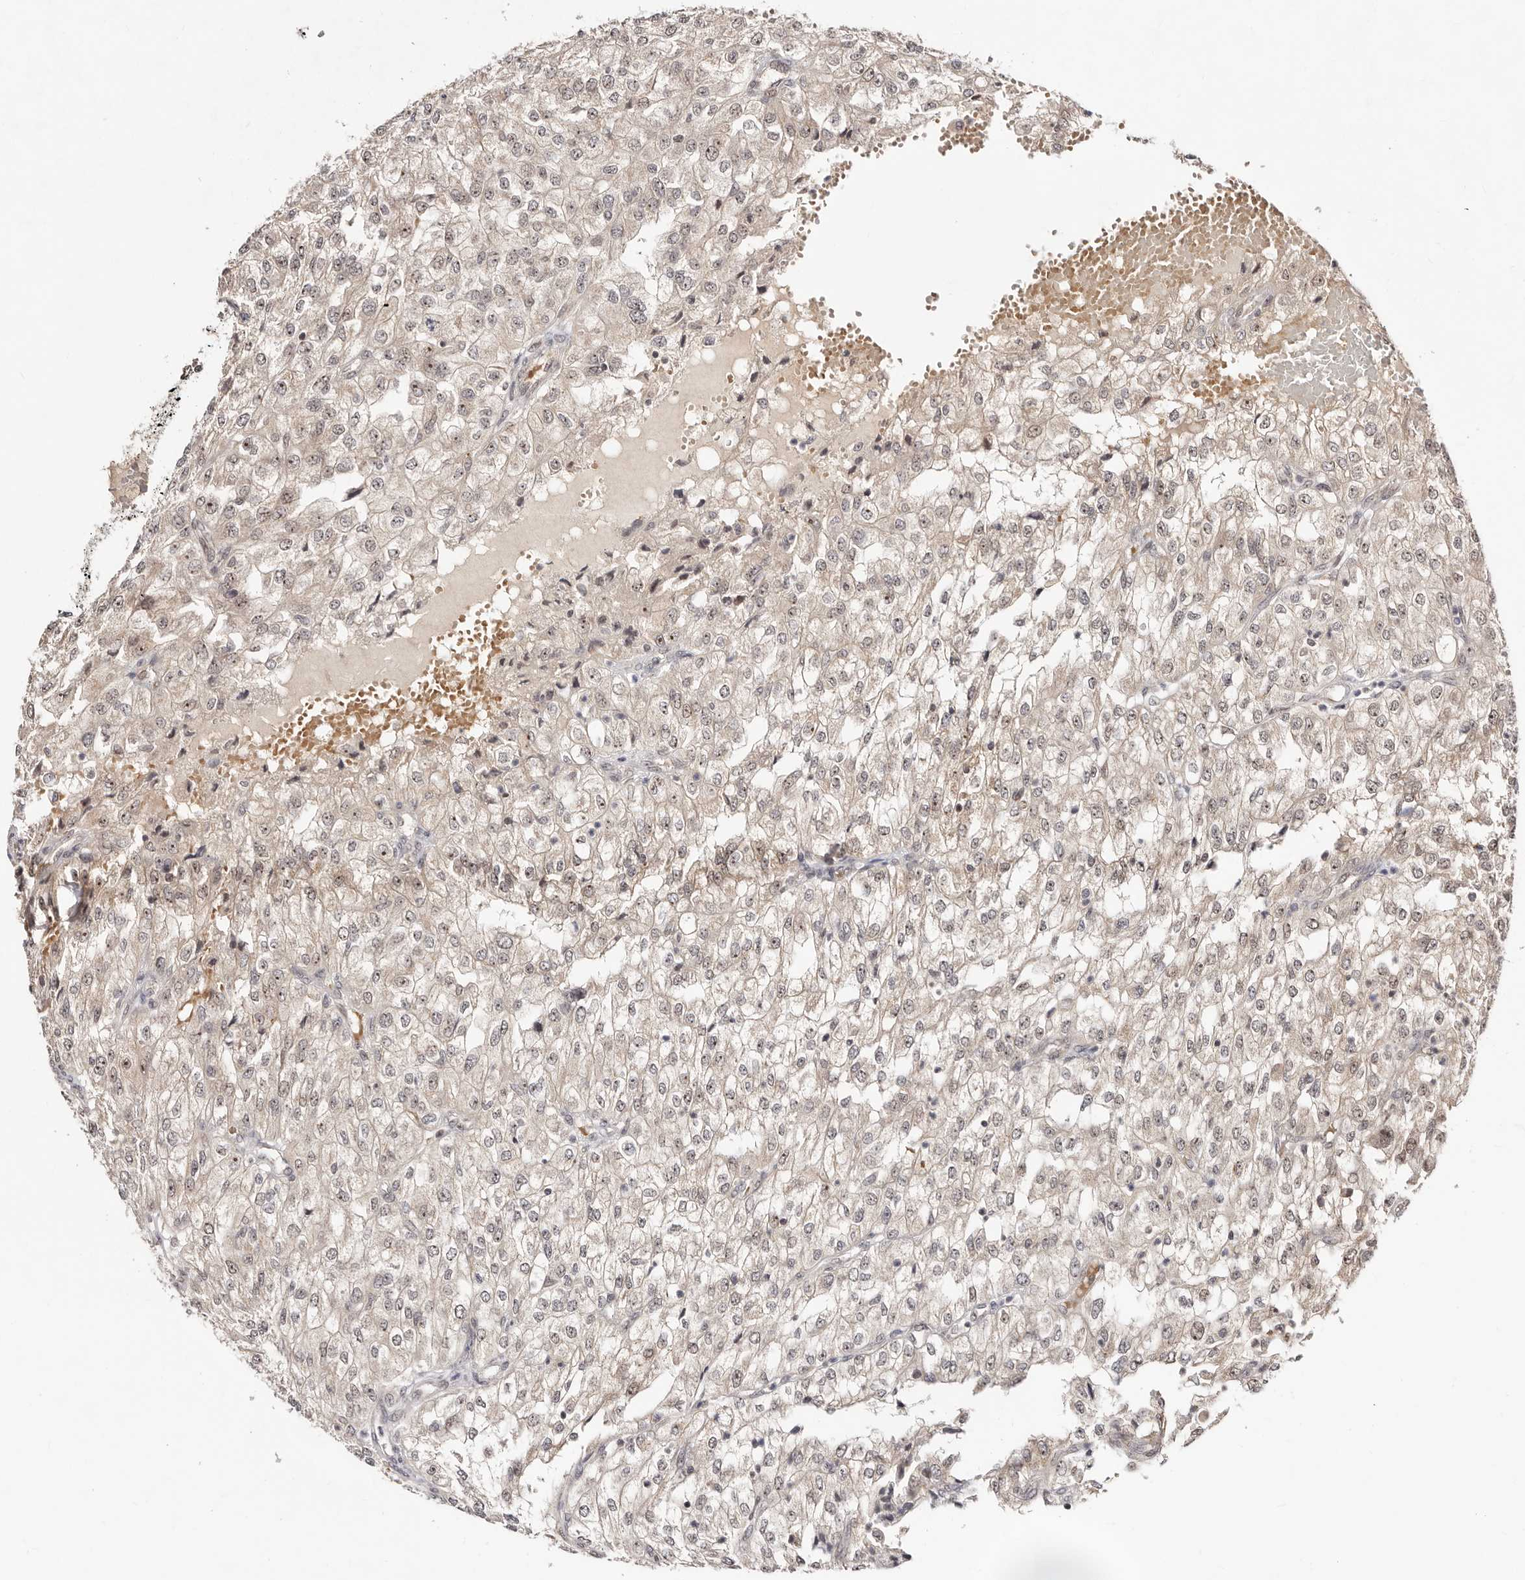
{"staining": {"intensity": "negative", "quantity": "none", "location": "none"}, "tissue": "renal cancer", "cell_type": "Tumor cells", "image_type": "cancer", "snomed": [{"axis": "morphology", "description": "Adenocarcinoma, NOS"}, {"axis": "topography", "description": "Kidney"}], "caption": "Immunohistochemical staining of renal adenocarcinoma shows no significant staining in tumor cells.", "gene": "APOL6", "patient": {"sex": "female", "age": 54}}